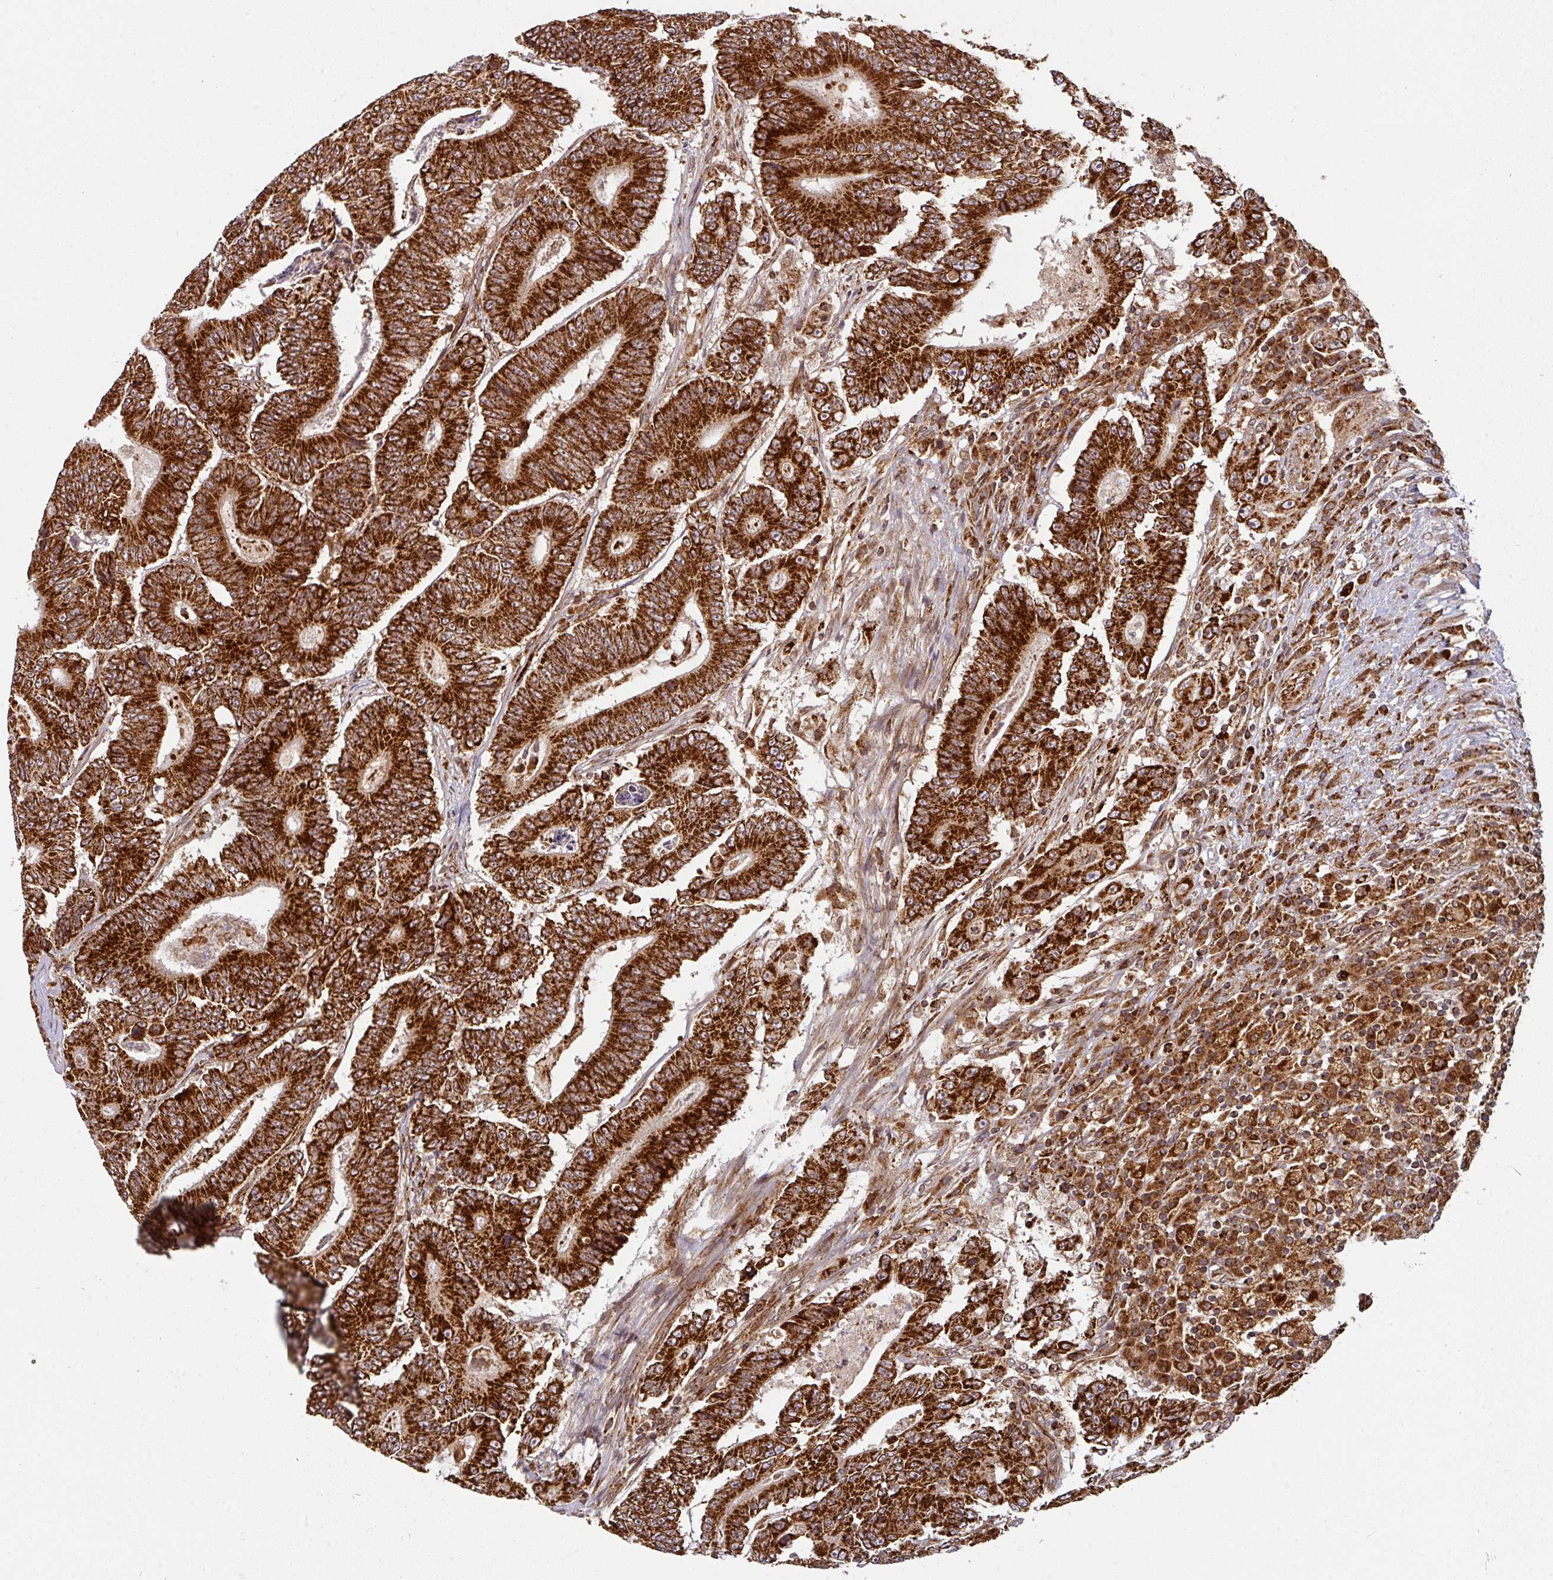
{"staining": {"intensity": "strong", "quantity": ">75%", "location": "cytoplasmic/membranous"}, "tissue": "colorectal cancer", "cell_type": "Tumor cells", "image_type": "cancer", "snomed": [{"axis": "morphology", "description": "Adenocarcinoma, NOS"}, {"axis": "topography", "description": "Colon"}], "caption": "Tumor cells show high levels of strong cytoplasmic/membranous staining in about >75% of cells in human colorectal cancer (adenocarcinoma).", "gene": "TRAP1", "patient": {"sex": "male", "age": 83}}